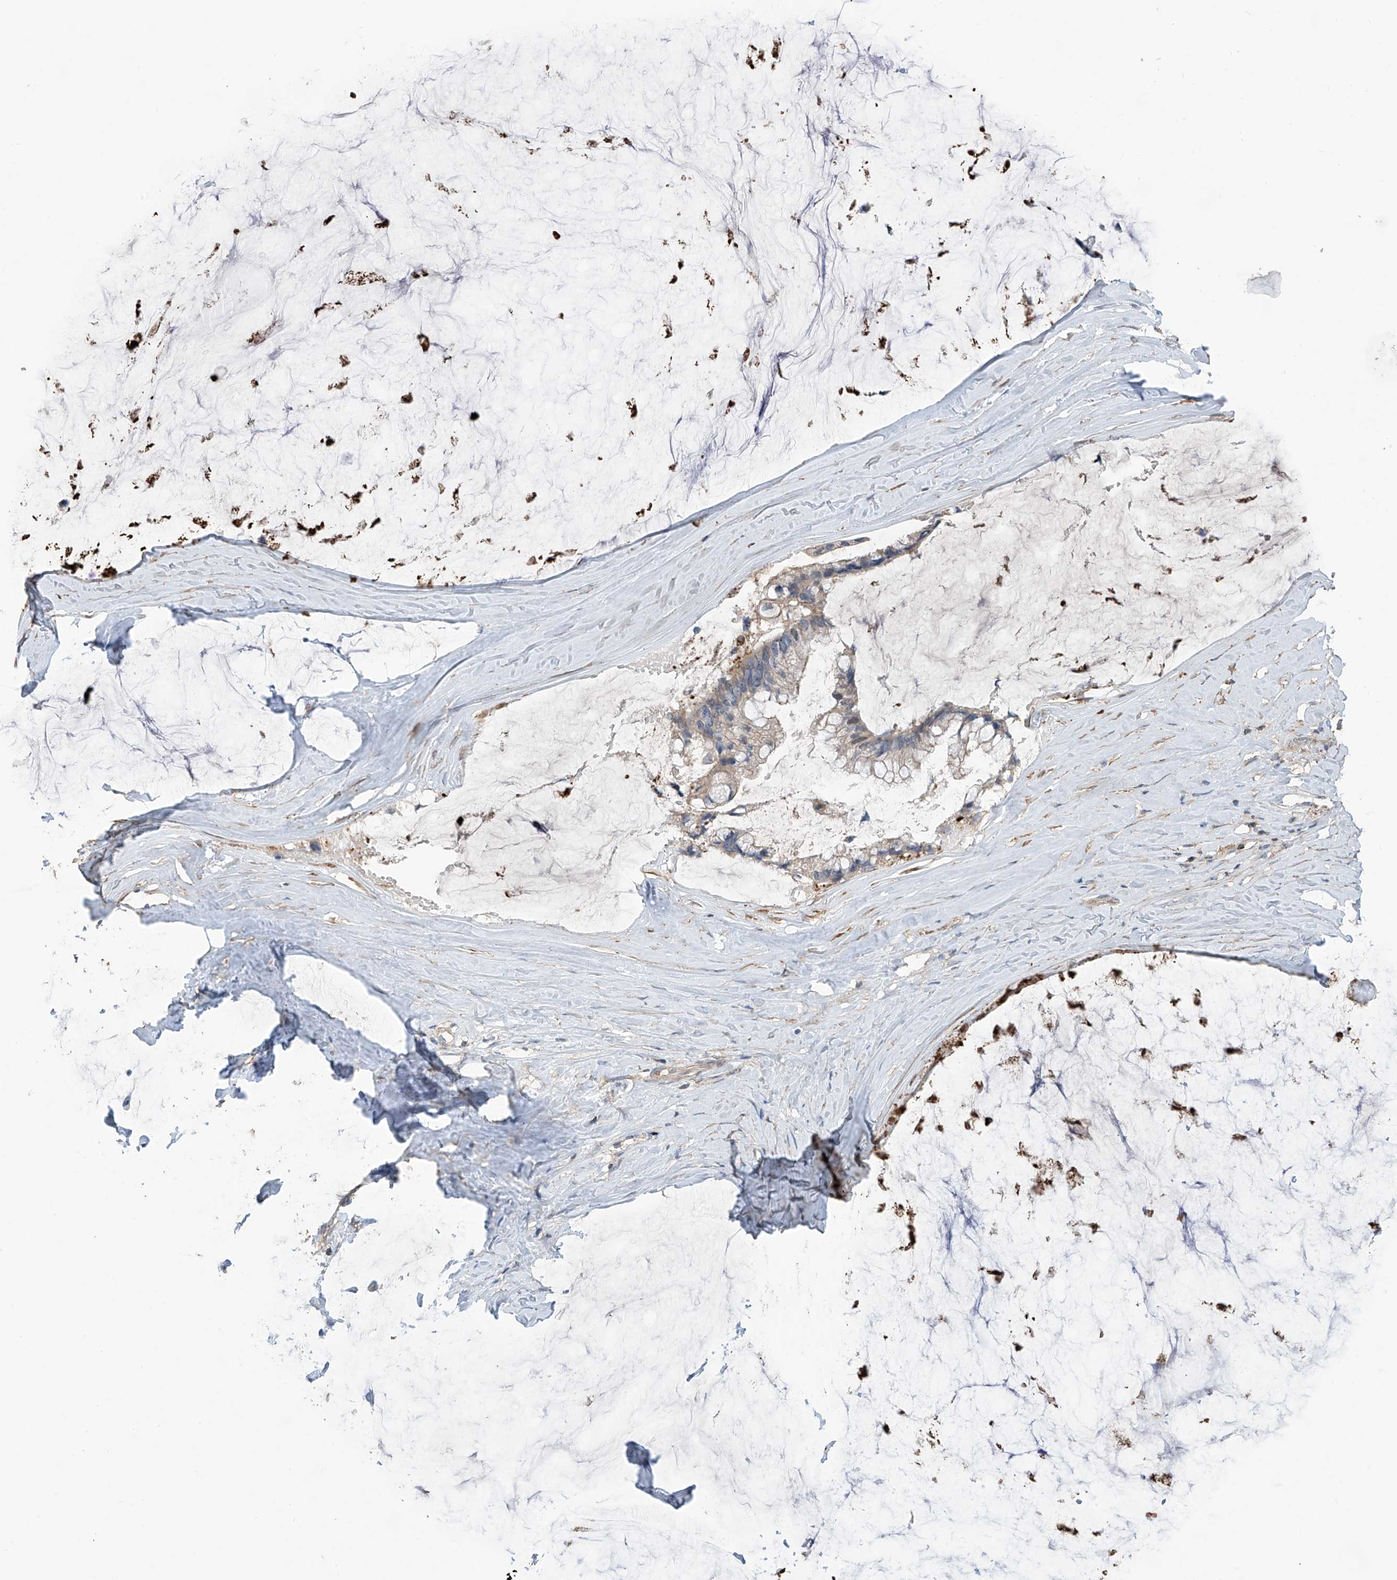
{"staining": {"intensity": "negative", "quantity": "none", "location": "none"}, "tissue": "ovarian cancer", "cell_type": "Tumor cells", "image_type": "cancer", "snomed": [{"axis": "morphology", "description": "Cystadenocarcinoma, mucinous, NOS"}, {"axis": "topography", "description": "Ovary"}], "caption": "This is an IHC image of human ovarian cancer (mucinous cystadenocarcinoma). There is no staining in tumor cells.", "gene": "SLFN14", "patient": {"sex": "female", "age": 39}}